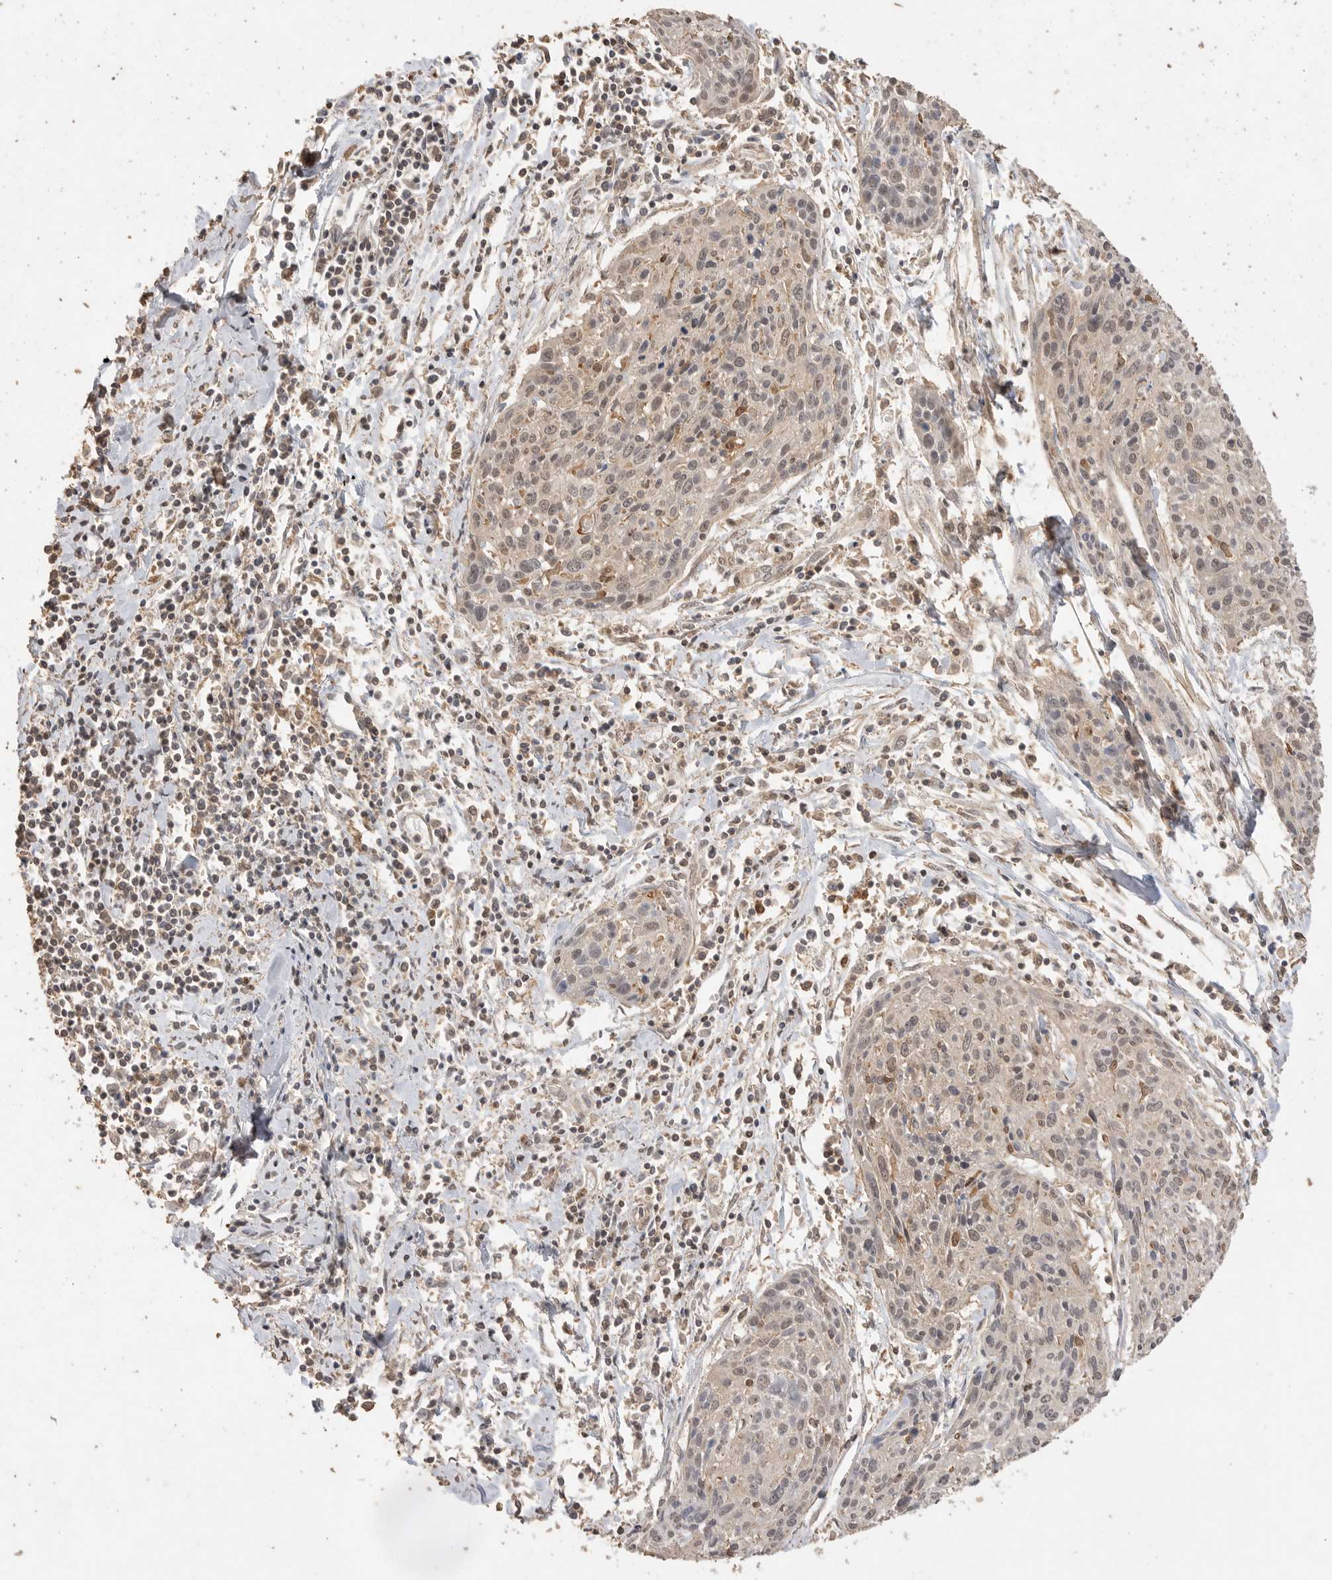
{"staining": {"intensity": "weak", "quantity": ">75%", "location": "nuclear"}, "tissue": "cervical cancer", "cell_type": "Tumor cells", "image_type": "cancer", "snomed": [{"axis": "morphology", "description": "Squamous cell carcinoma, NOS"}, {"axis": "topography", "description": "Cervix"}], "caption": "Protein expression analysis of human cervical cancer reveals weak nuclear expression in approximately >75% of tumor cells. (Brightfield microscopy of DAB IHC at high magnification).", "gene": "MAP2K1", "patient": {"sex": "female", "age": 51}}